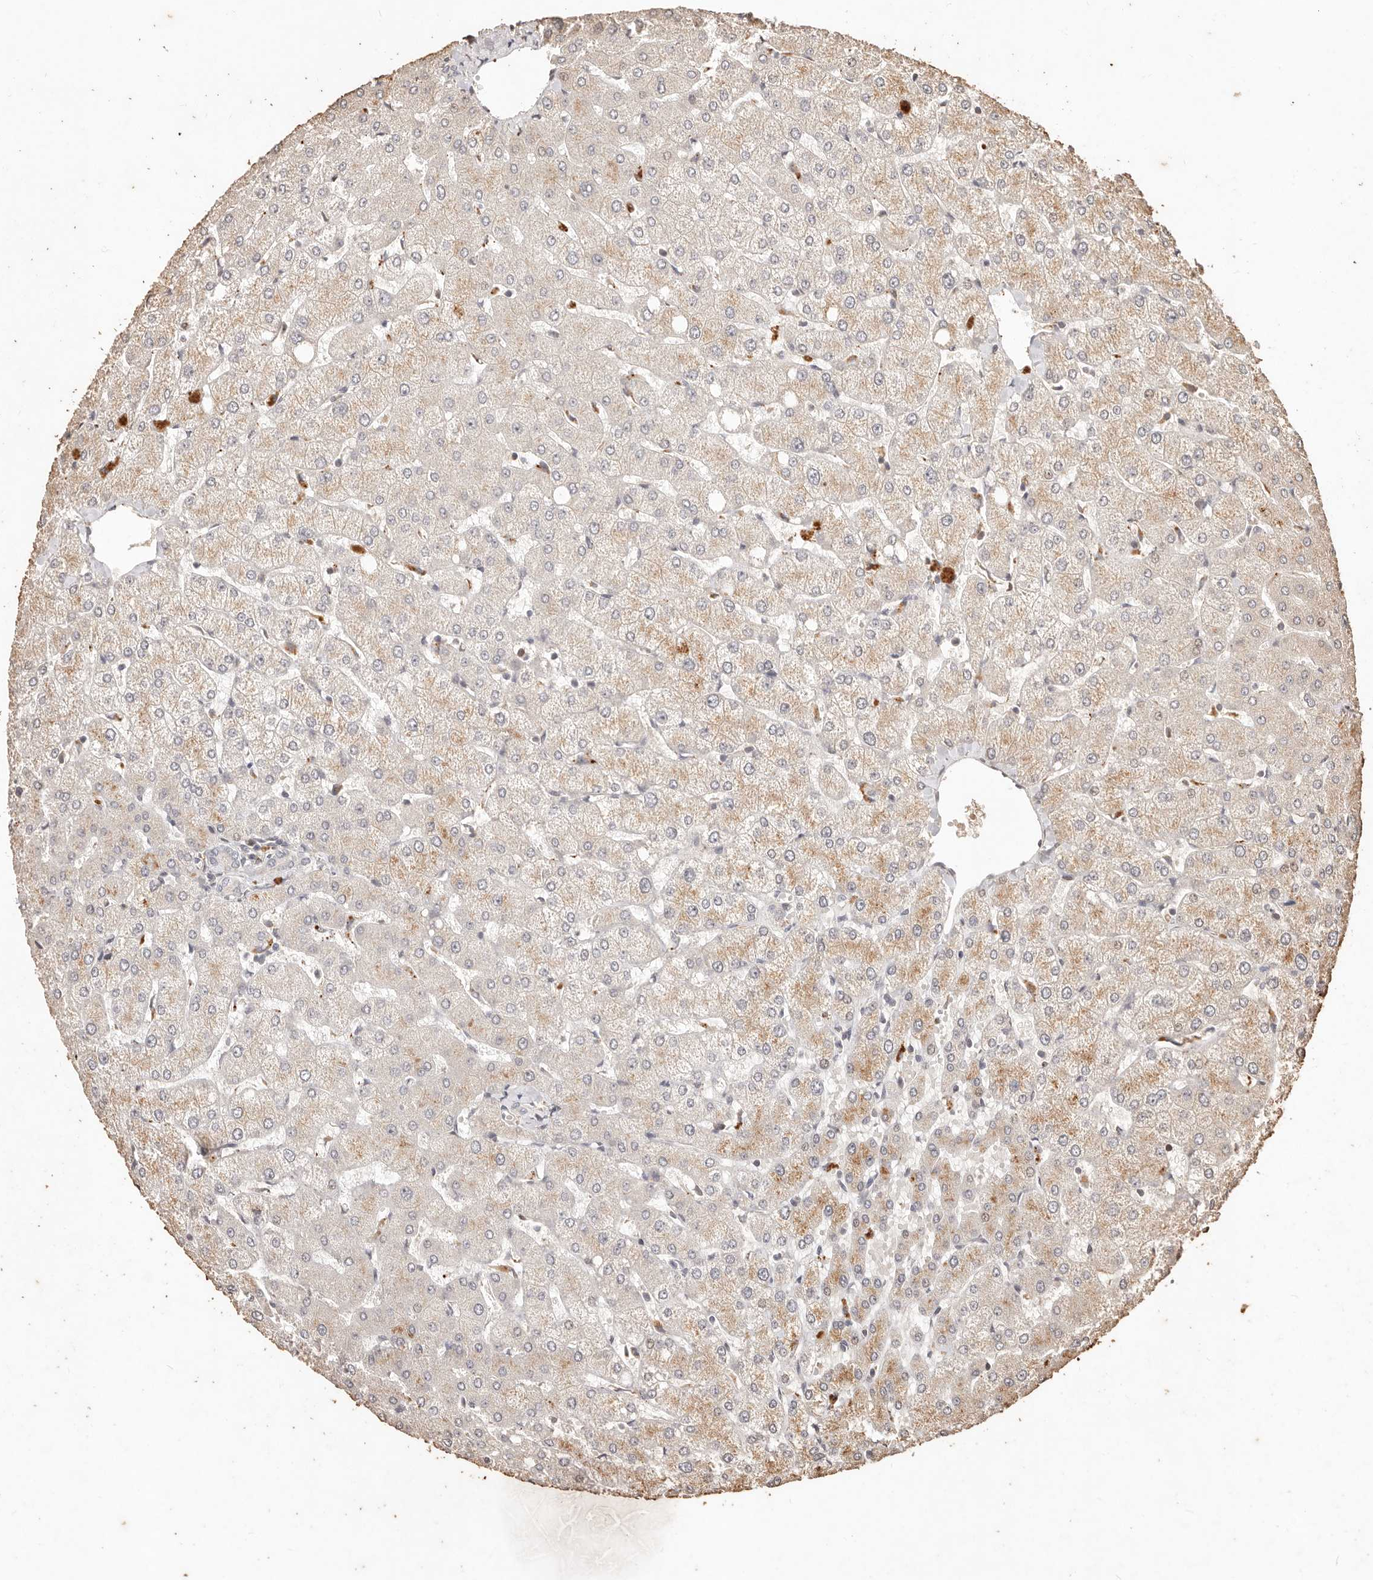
{"staining": {"intensity": "weak", "quantity": "<25%", "location": "cytoplasmic/membranous"}, "tissue": "liver", "cell_type": "Cholangiocytes", "image_type": "normal", "snomed": [{"axis": "morphology", "description": "Normal tissue, NOS"}, {"axis": "topography", "description": "Liver"}], "caption": "DAB (3,3'-diaminobenzidine) immunohistochemical staining of unremarkable human liver shows no significant staining in cholangiocytes. (Brightfield microscopy of DAB (3,3'-diaminobenzidine) IHC at high magnification).", "gene": "KIF9", "patient": {"sex": "female", "age": 54}}